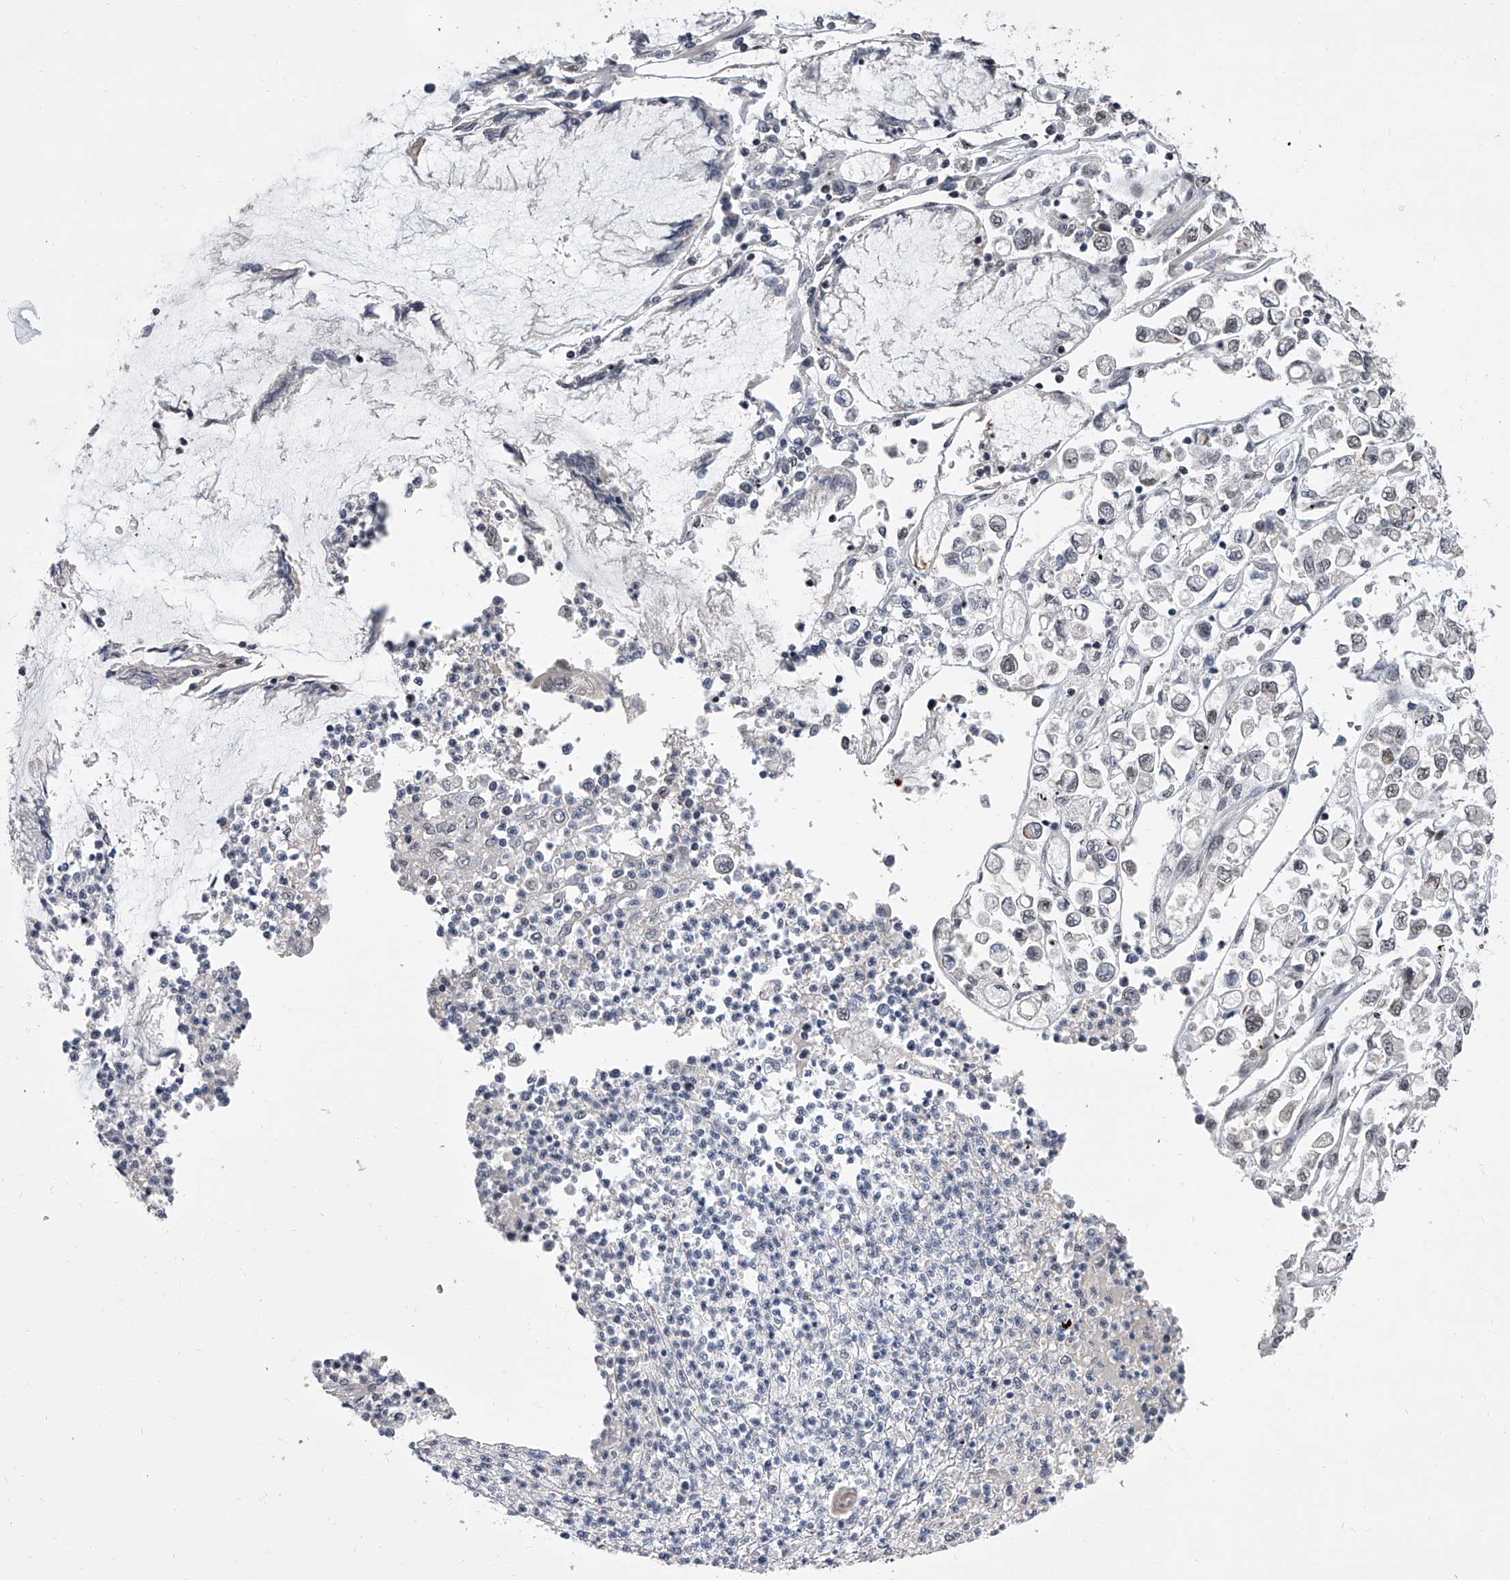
{"staining": {"intensity": "negative", "quantity": "none", "location": "none"}, "tissue": "stomach cancer", "cell_type": "Tumor cells", "image_type": "cancer", "snomed": [{"axis": "morphology", "description": "Adenocarcinoma, NOS"}, {"axis": "topography", "description": "Stomach"}], "caption": "Immunohistochemical staining of stomach cancer demonstrates no significant staining in tumor cells.", "gene": "ZNF426", "patient": {"sex": "female", "age": 76}}